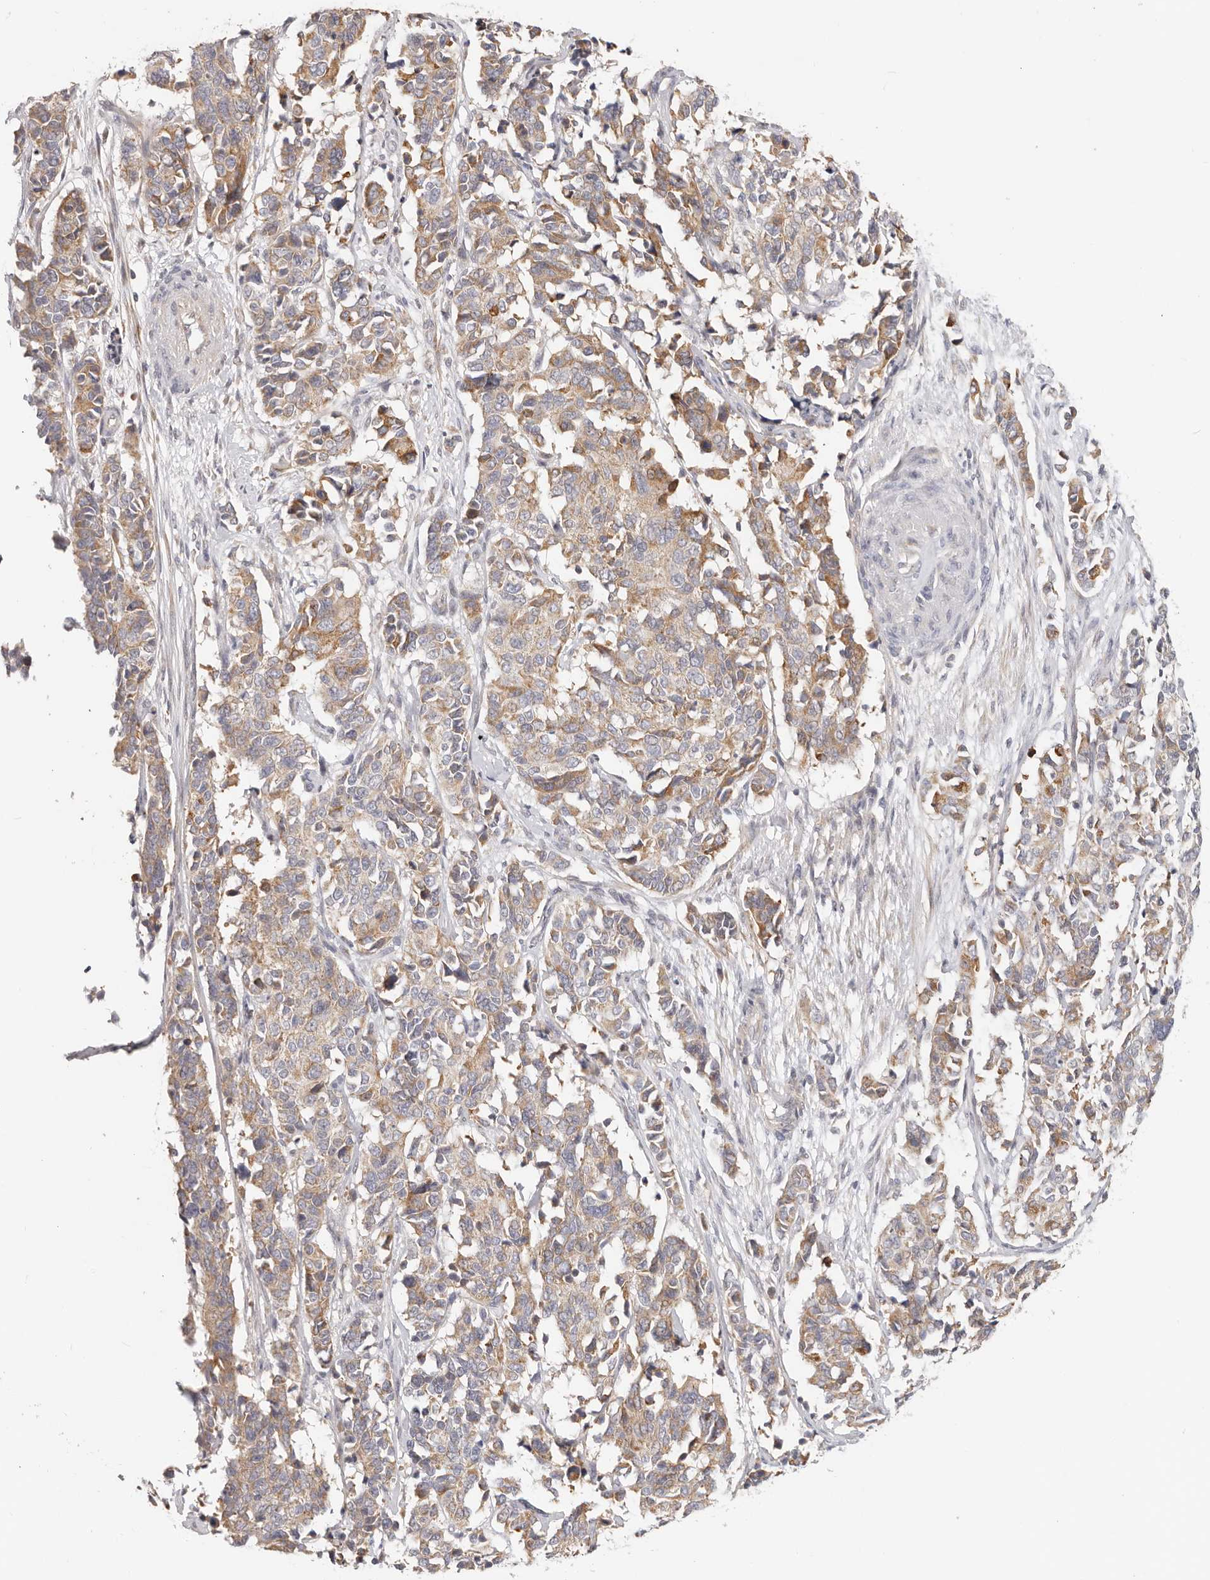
{"staining": {"intensity": "moderate", "quantity": ">75%", "location": "cytoplasmic/membranous"}, "tissue": "cervical cancer", "cell_type": "Tumor cells", "image_type": "cancer", "snomed": [{"axis": "morphology", "description": "Normal tissue, NOS"}, {"axis": "morphology", "description": "Squamous cell carcinoma, NOS"}, {"axis": "topography", "description": "Cervix"}], "caption": "Brown immunohistochemical staining in human cervical cancer shows moderate cytoplasmic/membranous positivity in about >75% of tumor cells. The protein is shown in brown color, while the nuclei are stained blue.", "gene": "TFB2M", "patient": {"sex": "female", "age": 35}}